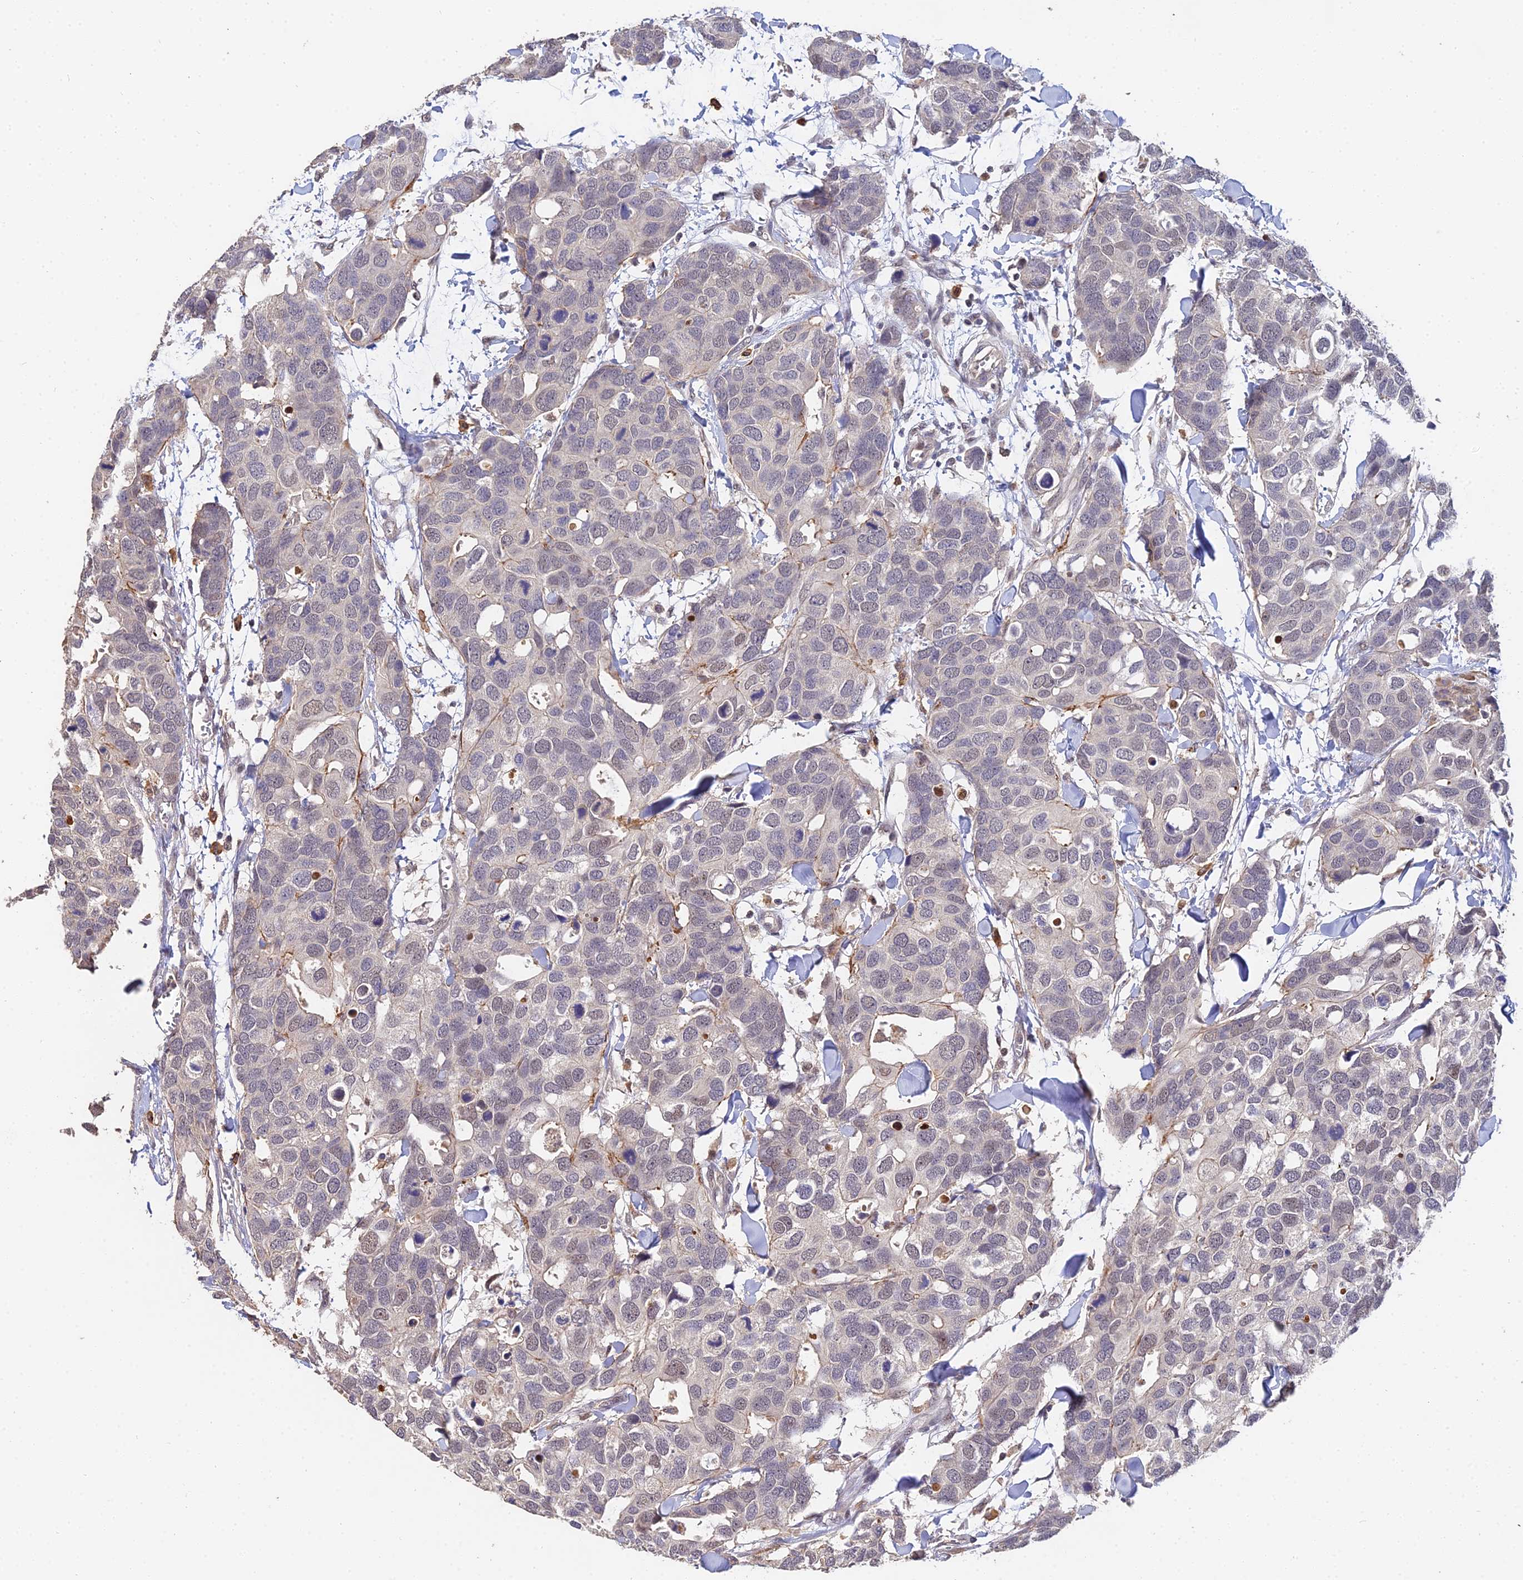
{"staining": {"intensity": "negative", "quantity": "none", "location": "none"}, "tissue": "breast cancer", "cell_type": "Tumor cells", "image_type": "cancer", "snomed": [{"axis": "morphology", "description": "Duct carcinoma"}, {"axis": "topography", "description": "Breast"}], "caption": "IHC histopathology image of invasive ductal carcinoma (breast) stained for a protein (brown), which demonstrates no staining in tumor cells.", "gene": "LSM5", "patient": {"sex": "female", "age": 83}}